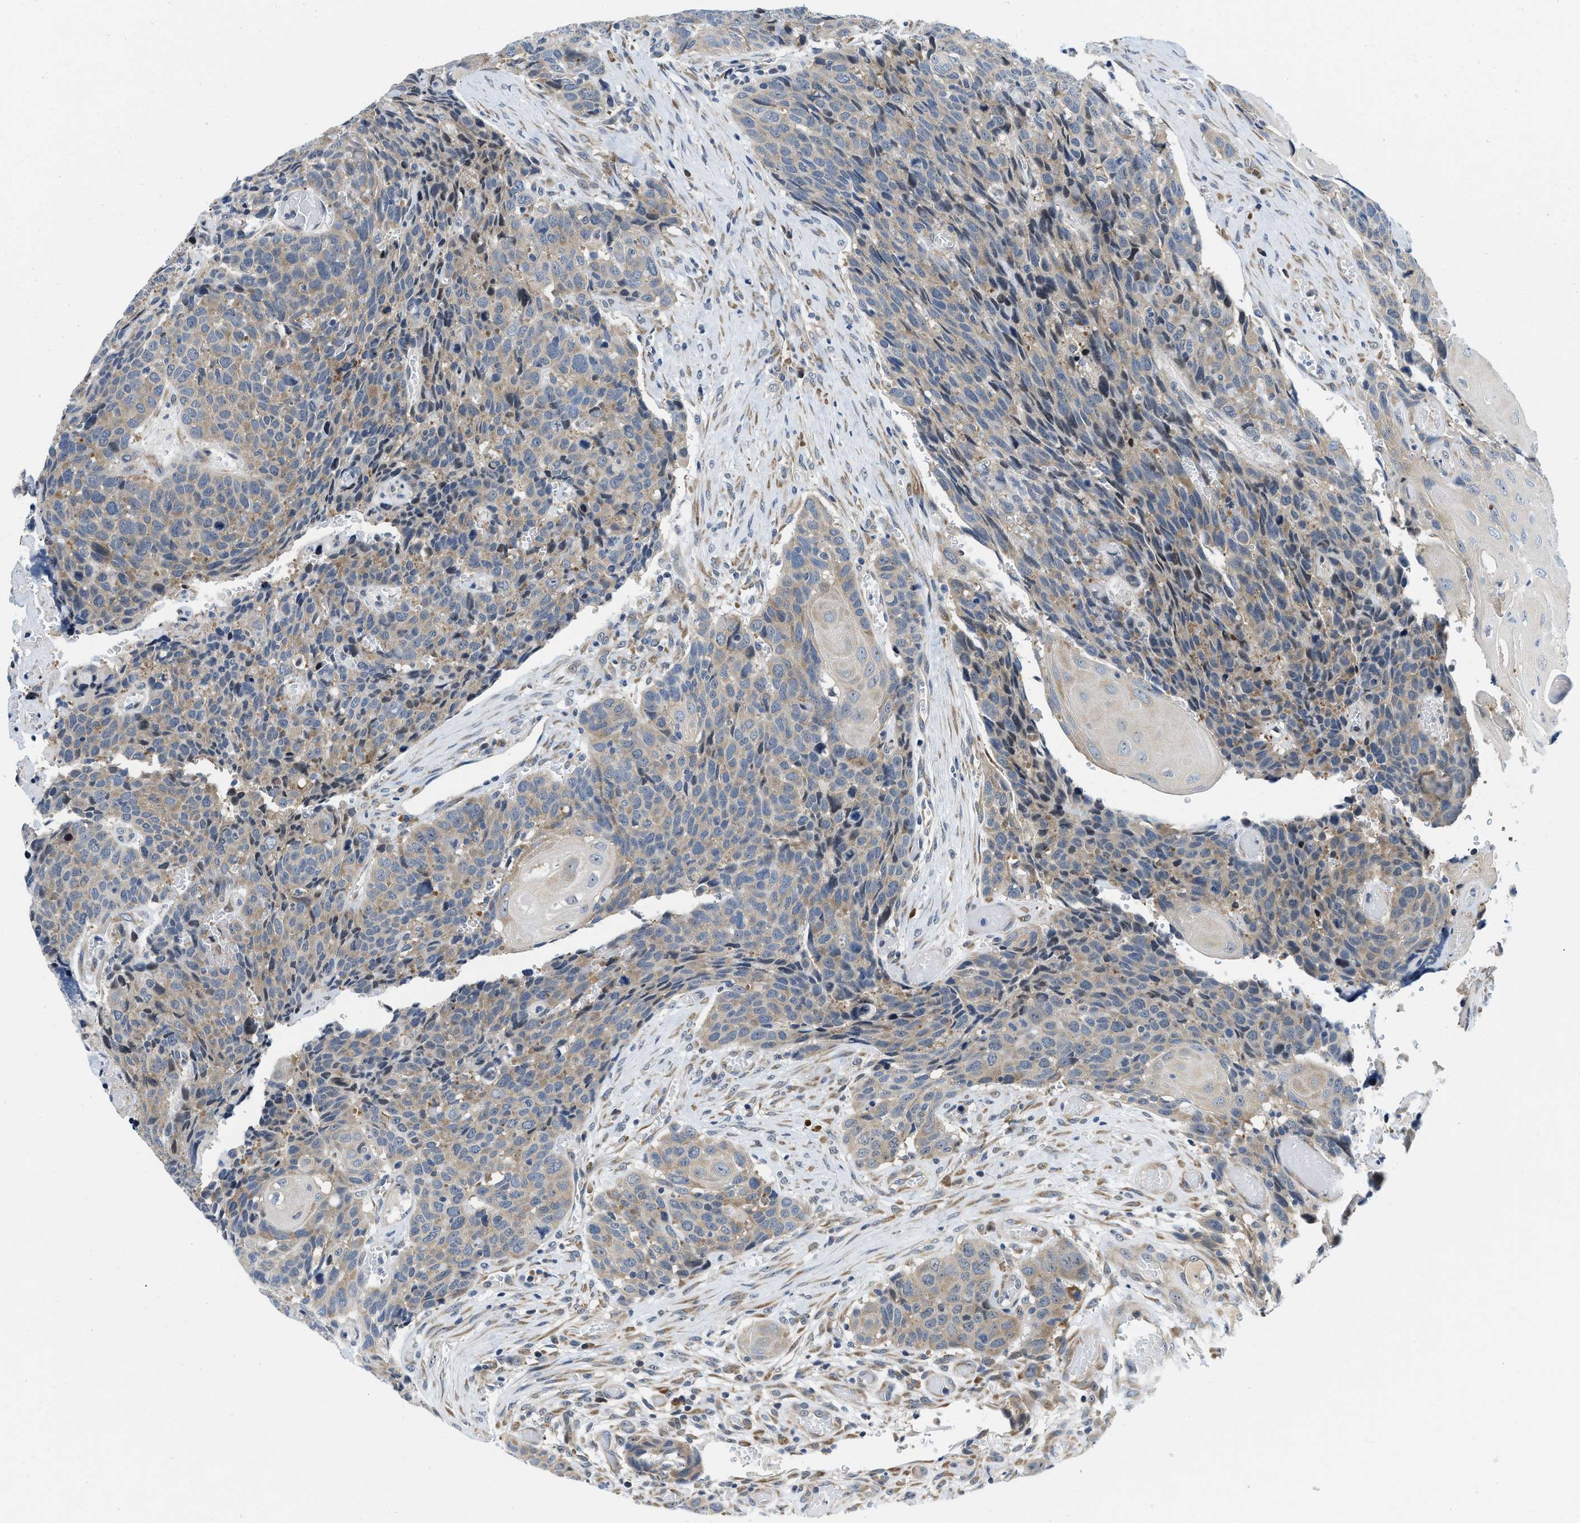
{"staining": {"intensity": "weak", "quantity": "<25%", "location": "cytoplasmic/membranous"}, "tissue": "head and neck cancer", "cell_type": "Tumor cells", "image_type": "cancer", "snomed": [{"axis": "morphology", "description": "Squamous cell carcinoma, NOS"}, {"axis": "topography", "description": "Head-Neck"}], "caption": "Micrograph shows no protein expression in tumor cells of head and neck cancer tissue.", "gene": "IKBKE", "patient": {"sex": "male", "age": 66}}